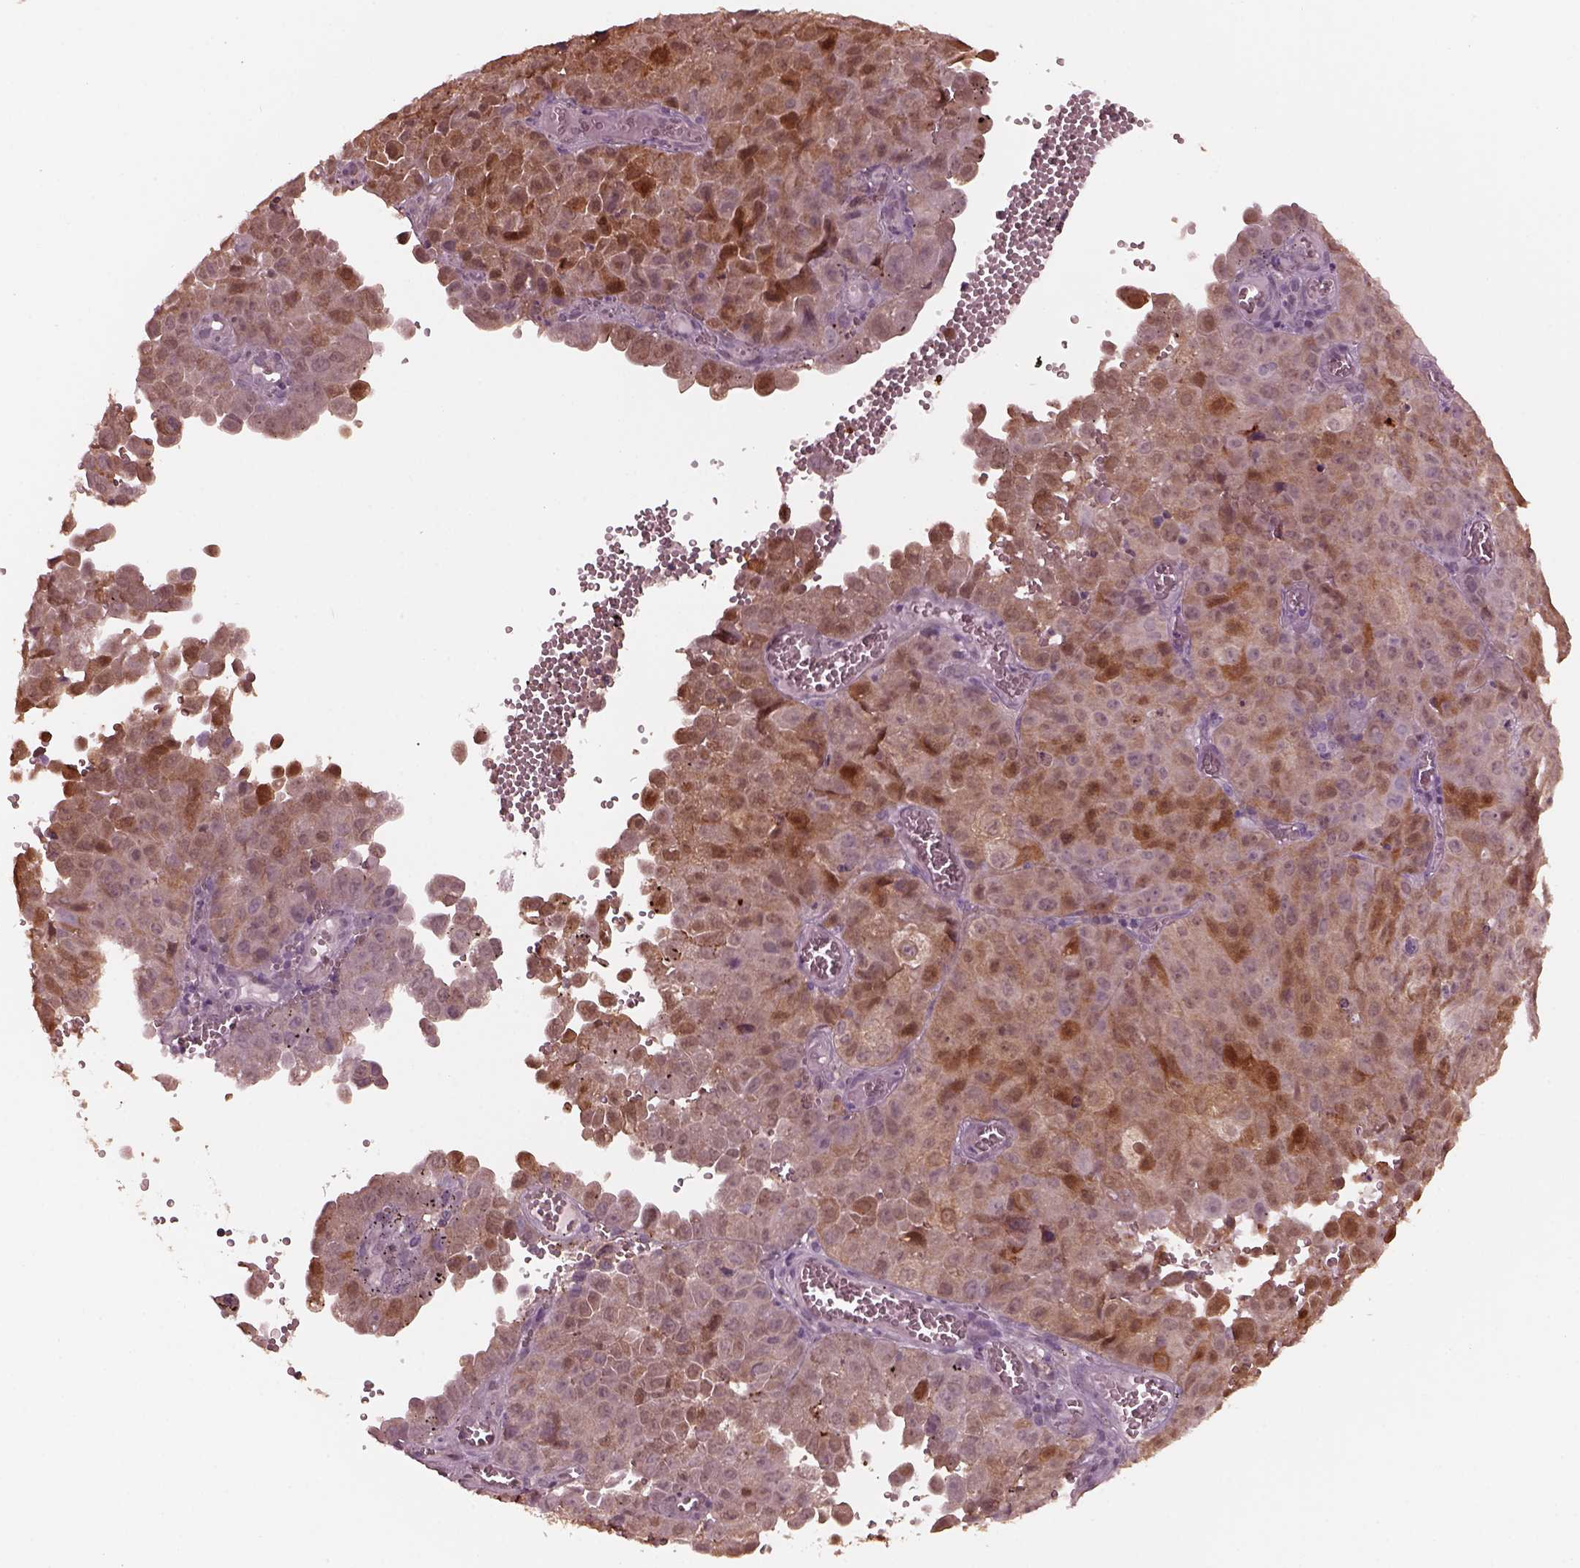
{"staining": {"intensity": "moderate", "quantity": "25%-75%", "location": "cytoplasmic/membranous"}, "tissue": "cervical cancer", "cell_type": "Tumor cells", "image_type": "cancer", "snomed": [{"axis": "morphology", "description": "Squamous cell carcinoma, NOS"}, {"axis": "topography", "description": "Cervix"}], "caption": "Immunohistochemistry (IHC) photomicrograph of human cervical cancer stained for a protein (brown), which reveals medium levels of moderate cytoplasmic/membranous positivity in about 25%-75% of tumor cells.", "gene": "SRI", "patient": {"sex": "female", "age": 55}}